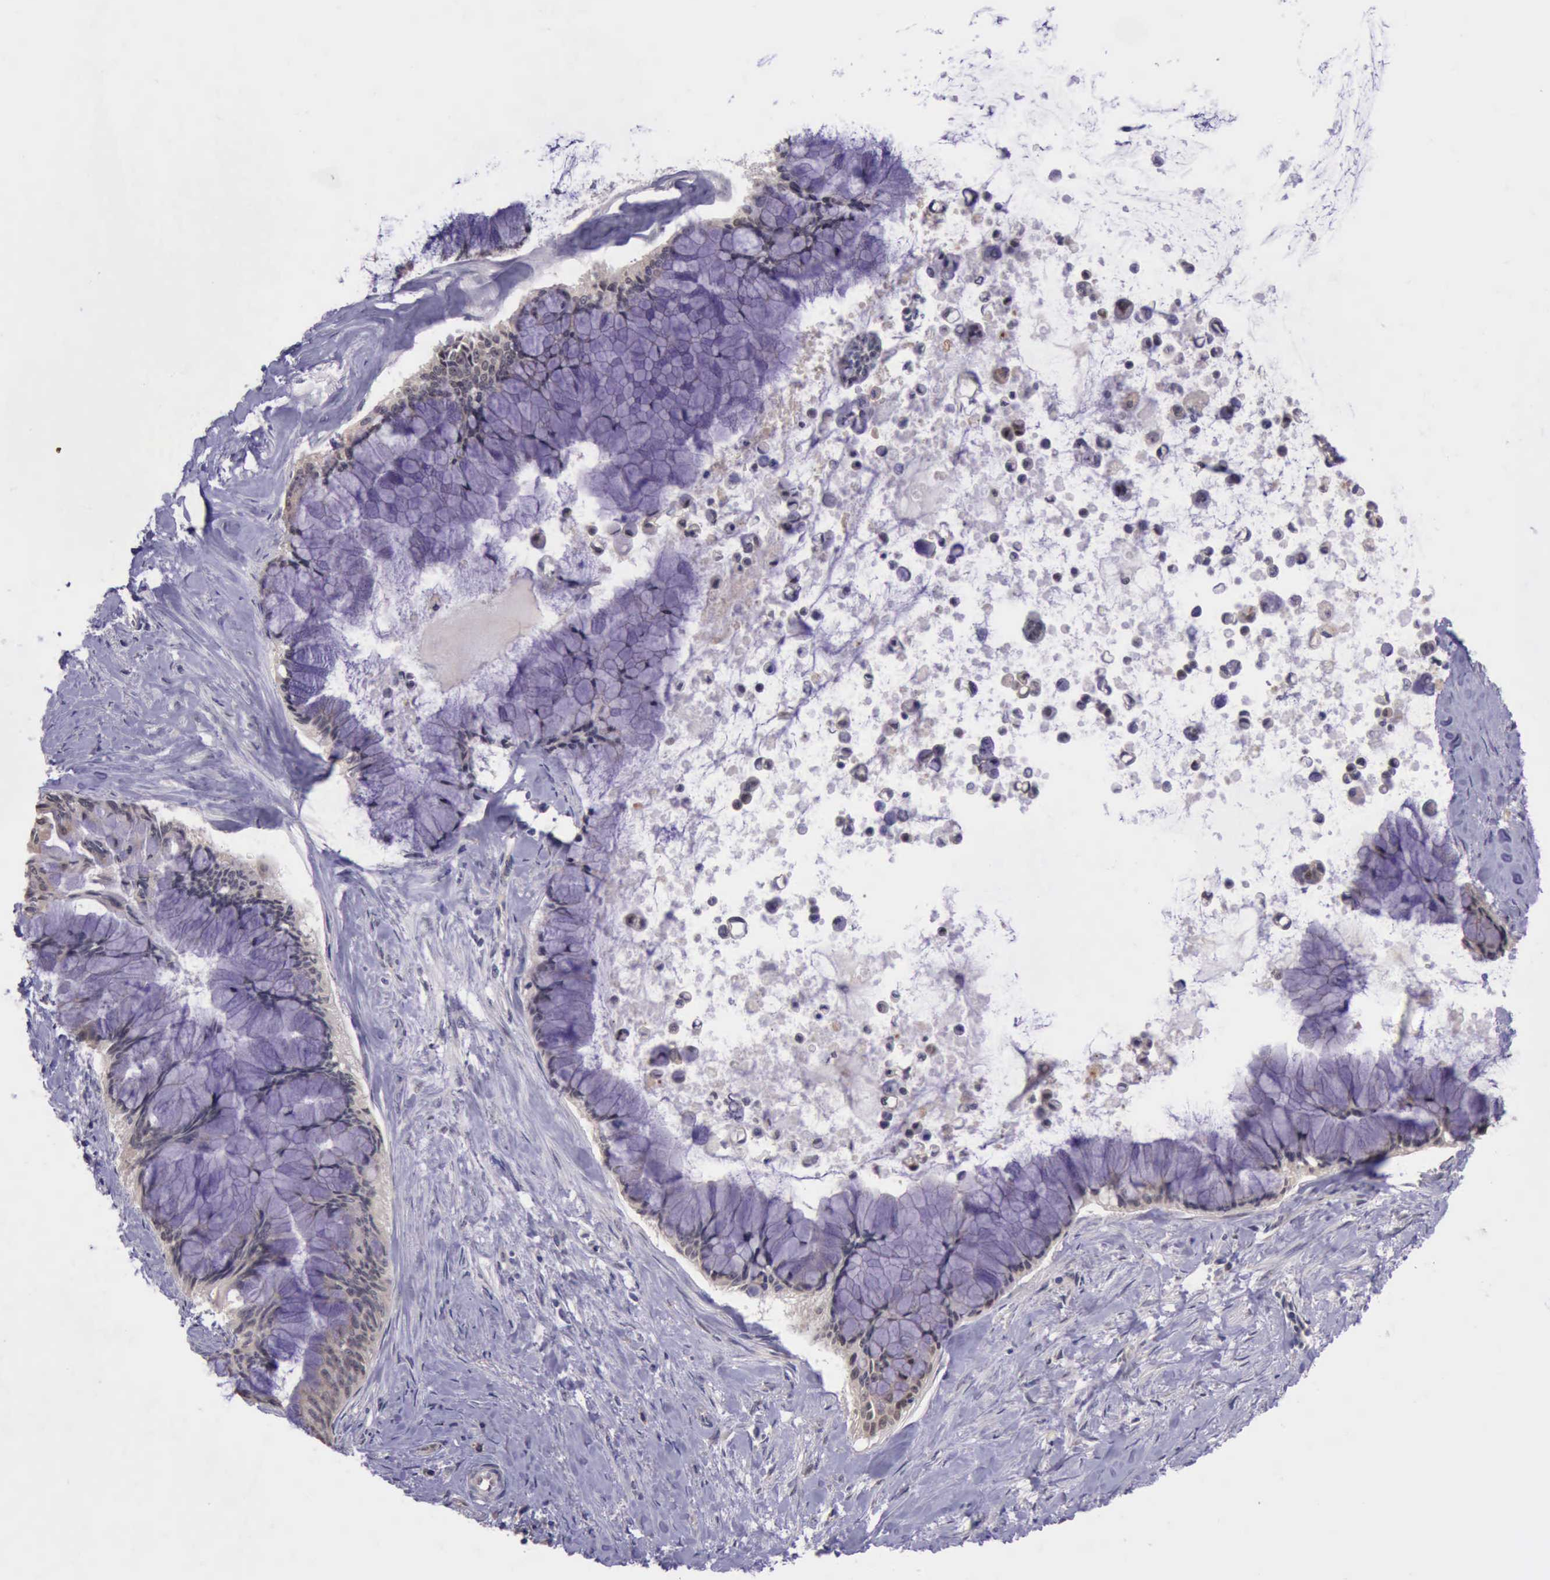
{"staining": {"intensity": "negative", "quantity": "none", "location": "none"}, "tissue": "pancreatic cancer", "cell_type": "Tumor cells", "image_type": "cancer", "snomed": [{"axis": "morphology", "description": "Adenocarcinoma, NOS"}, {"axis": "topography", "description": "Pancreas"}], "caption": "This is an immunohistochemistry (IHC) micrograph of human pancreatic cancer. There is no staining in tumor cells.", "gene": "PLEK2", "patient": {"sex": "male", "age": 59}}